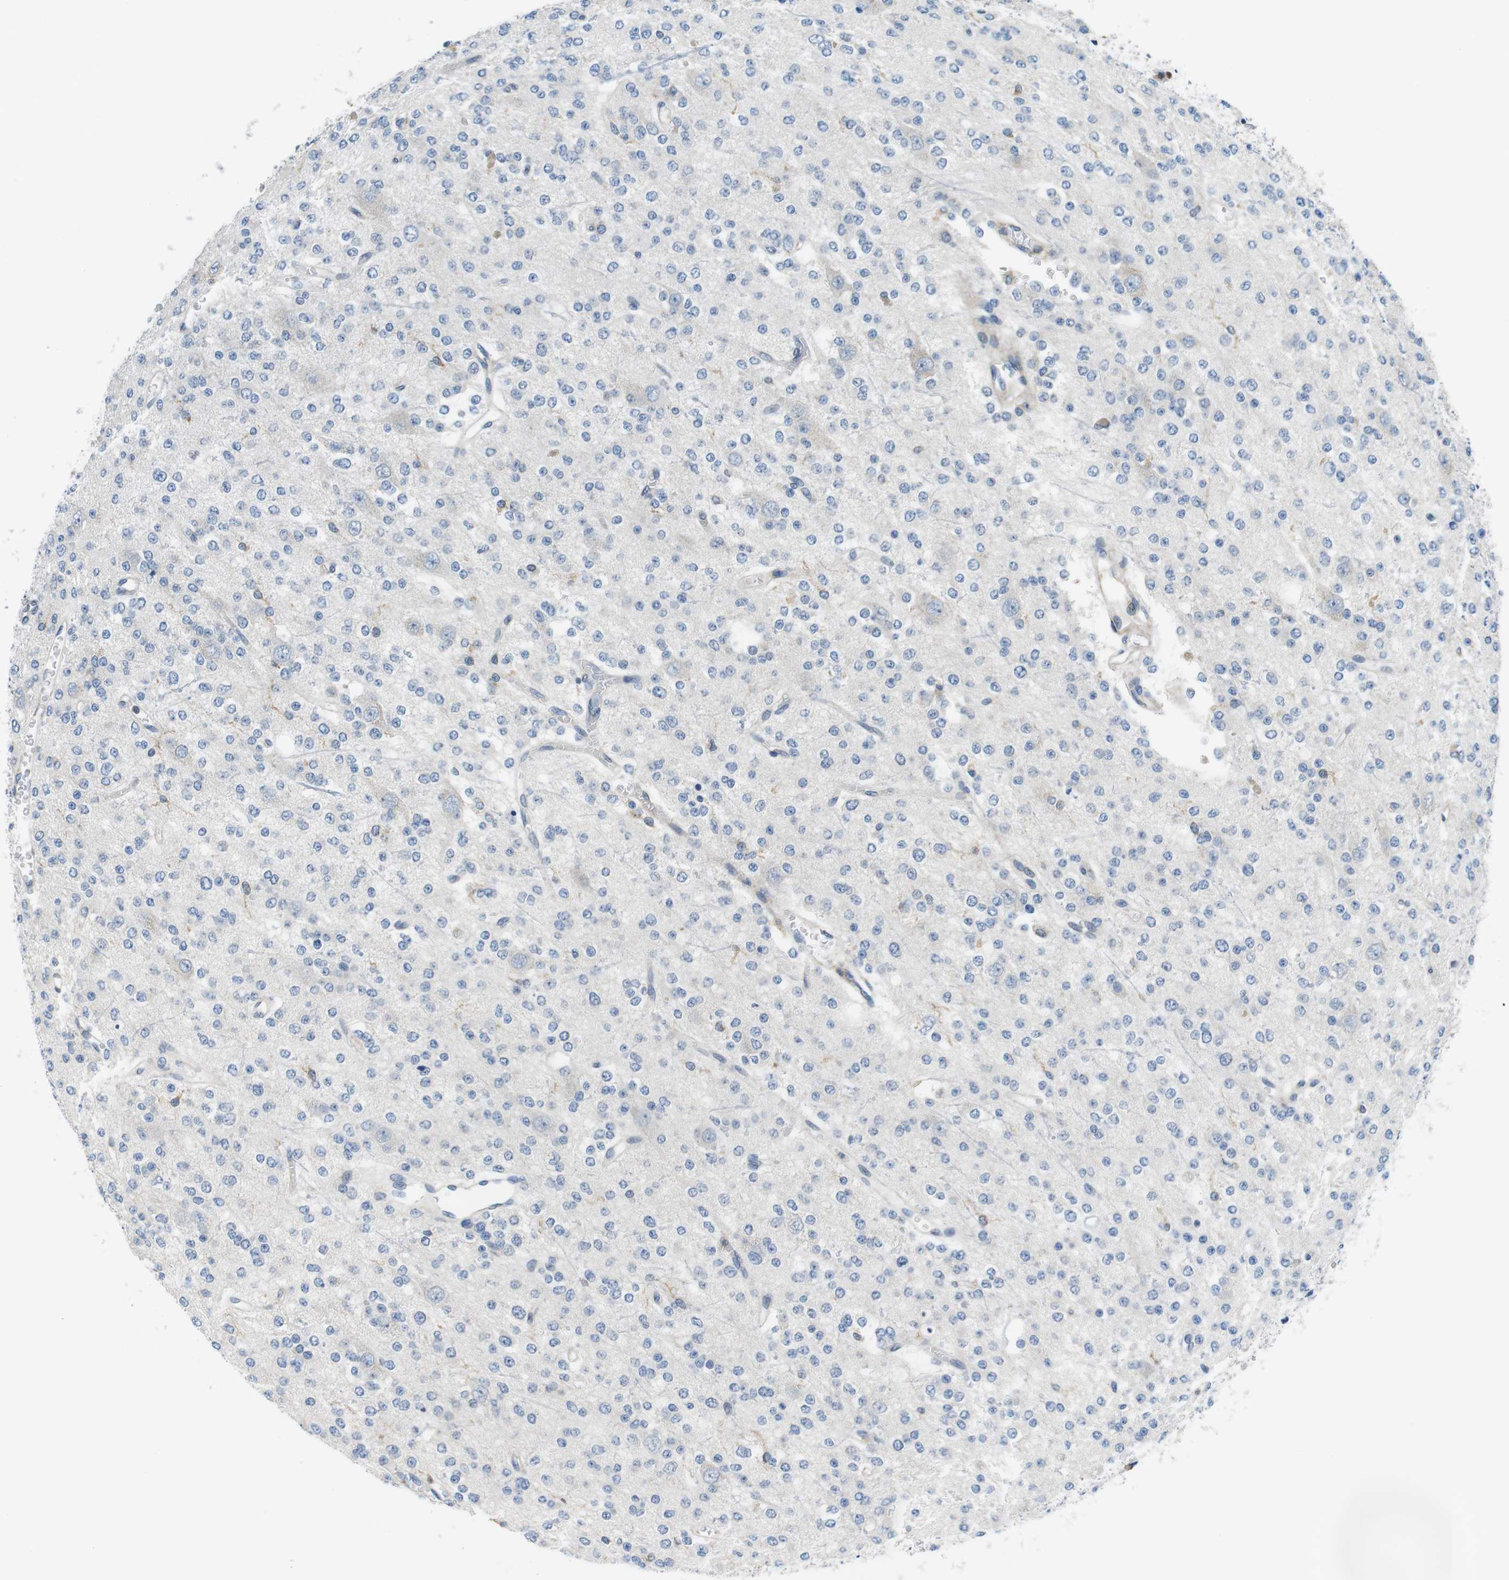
{"staining": {"intensity": "negative", "quantity": "none", "location": "none"}, "tissue": "glioma", "cell_type": "Tumor cells", "image_type": "cancer", "snomed": [{"axis": "morphology", "description": "Glioma, malignant, Low grade"}, {"axis": "topography", "description": "Brain"}], "caption": "The photomicrograph demonstrates no significant staining in tumor cells of glioma.", "gene": "EIF2B5", "patient": {"sex": "male", "age": 38}}